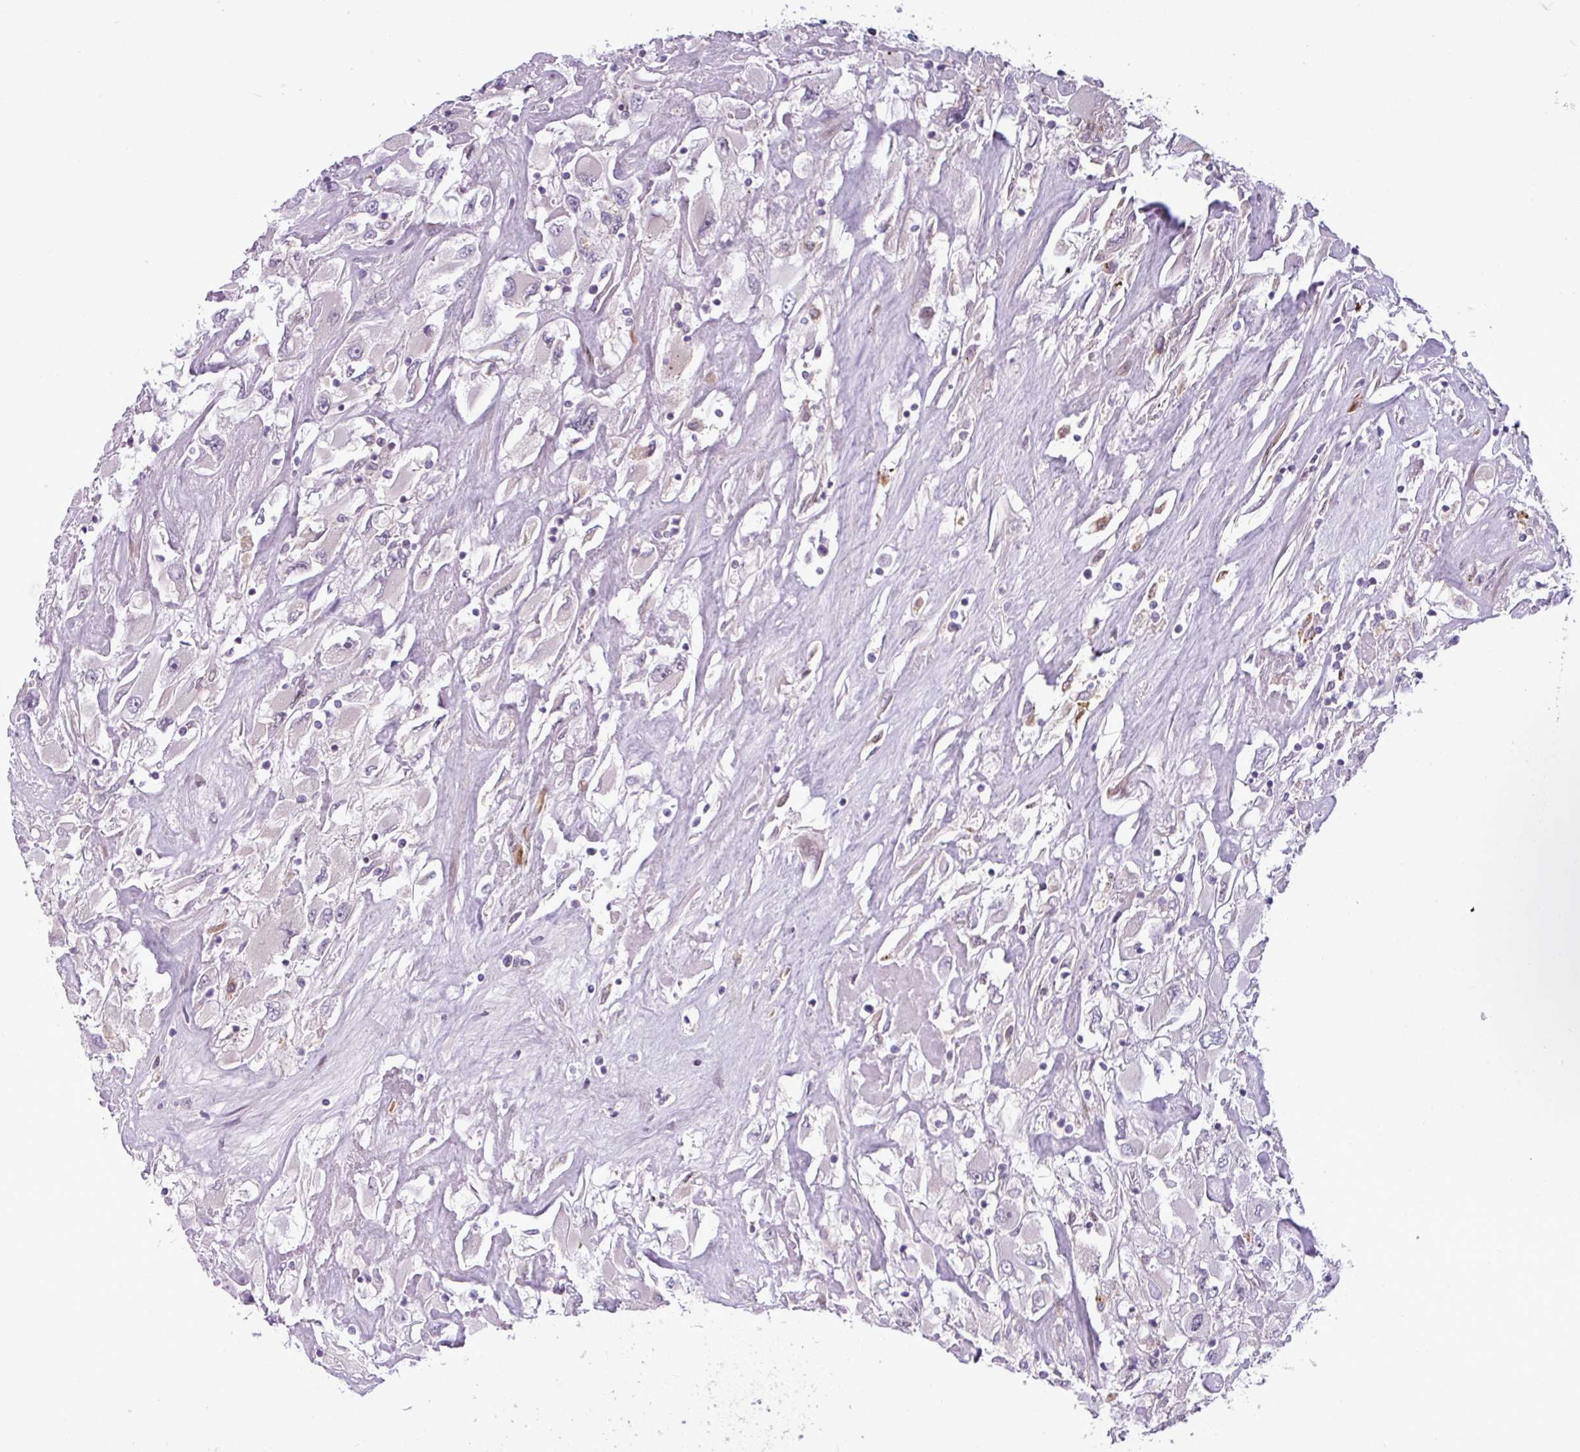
{"staining": {"intensity": "negative", "quantity": "none", "location": "none"}, "tissue": "renal cancer", "cell_type": "Tumor cells", "image_type": "cancer", "snomed": [{"axis": "morphology", "description": "Adenocarcinoma, NOS"}, {"axis": "topography", "description": "Kidney"}], "caption": "Immunohistochemistry image of adenocarcinoma (renal) stained for a protein (brown), which demonstrates no expression in tumor cells.", "gene": "SLC66A2", "patient": {"sex": "female", "age": 52}}